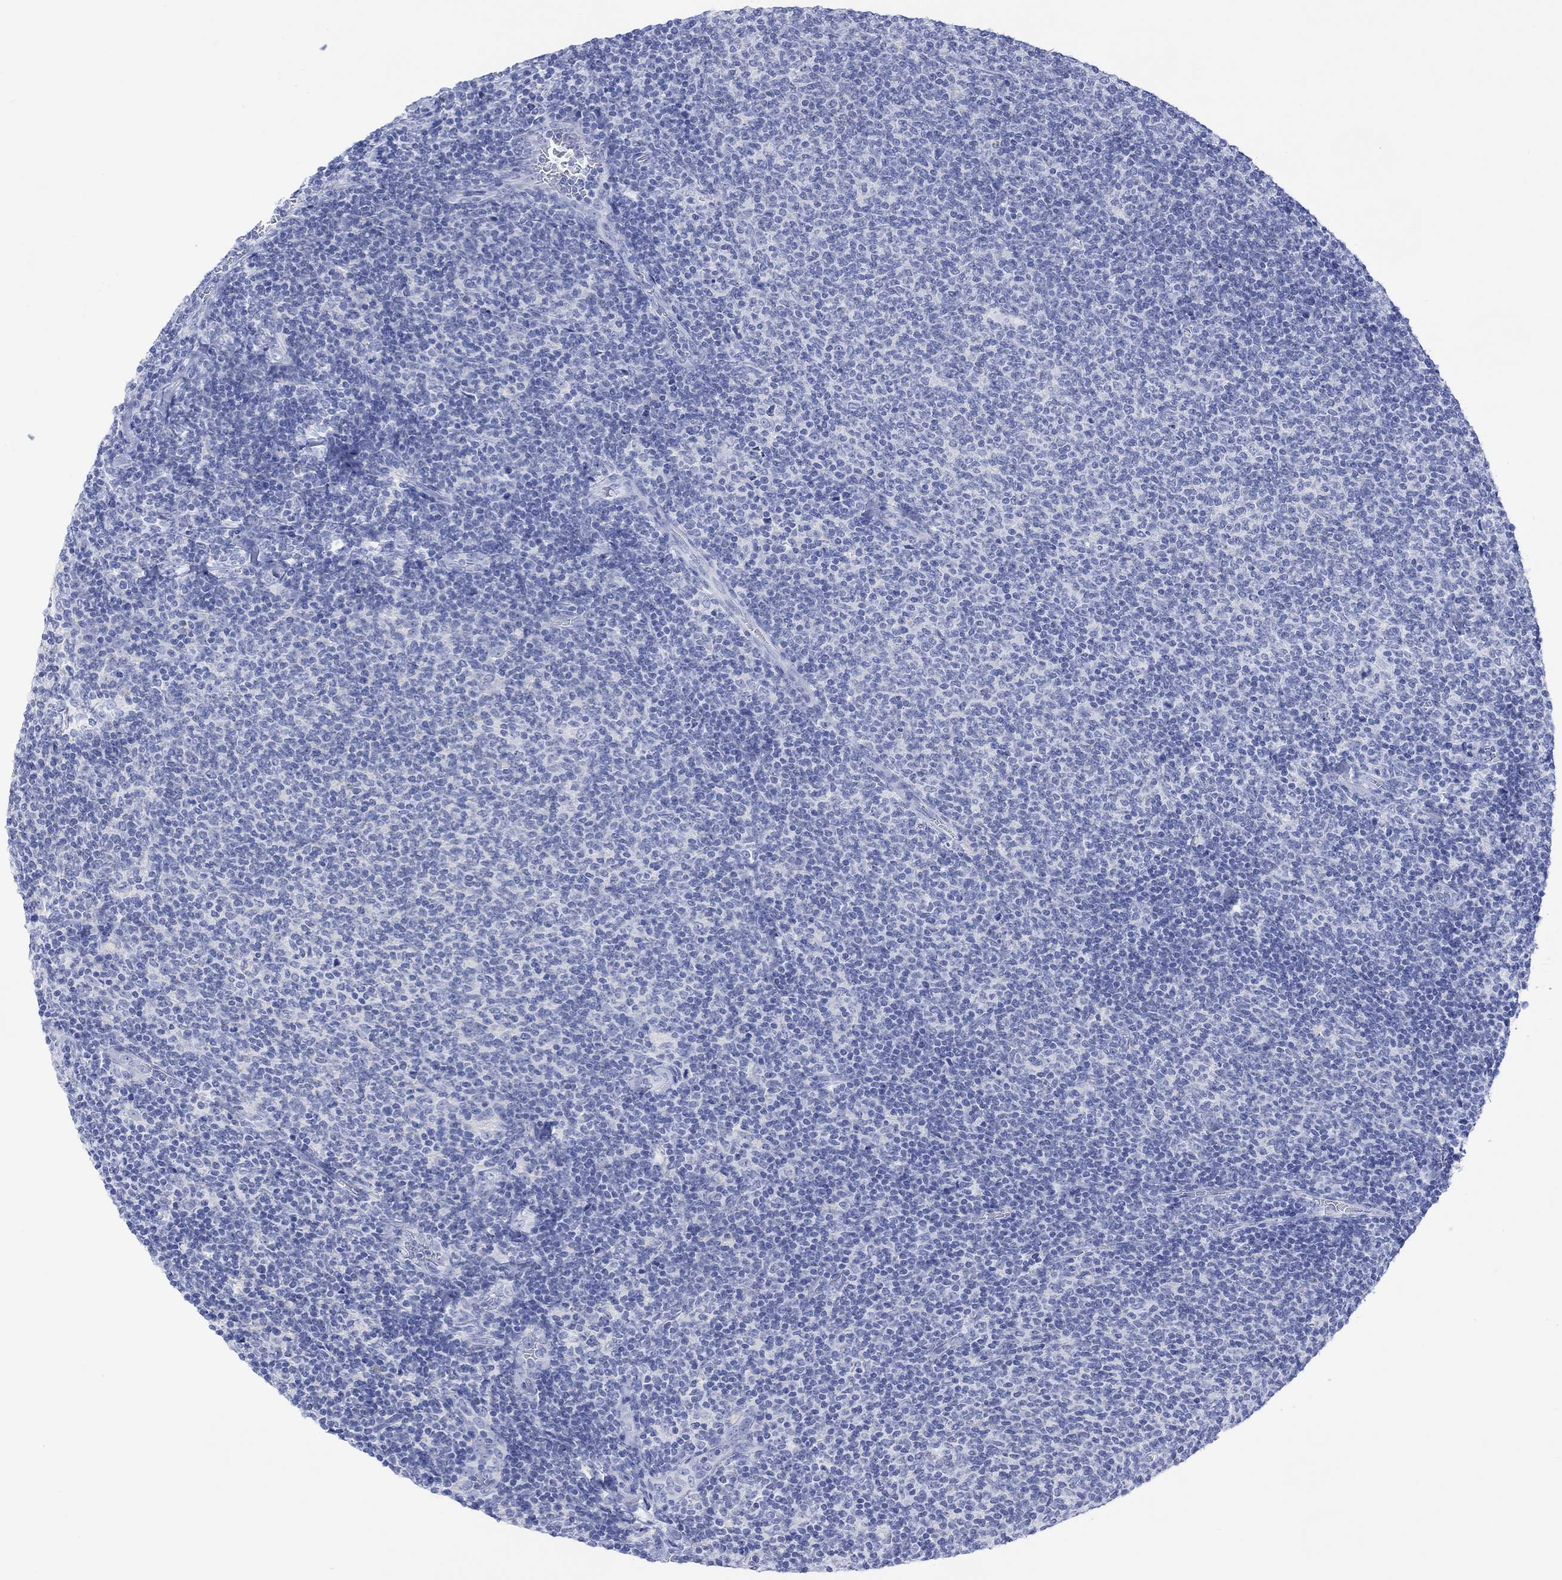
{"staining": {"intensity": "negative", "quantity": "none", "location": "none"}, "tissue": "lymphoma", "cell_type": "Tumor cells", "image_type": "cancer", "snomed": [{"axis": "morphology", "description": "Malignant lymphoma, non-Hodgkin's type, Low grade"}, {"axis": "topography", "description": "Lymph node"}], "caption": "This micrograph is of malignant lymphoma, non-Hodgkin's type (low-grade) stained with immunohistochemistry to label a protein in brown with the nuclei are counter-stained blue. There is no positivity in tumor cells.", "gene": "CALCA", "patient": {"sex": "male", "age": 52}}